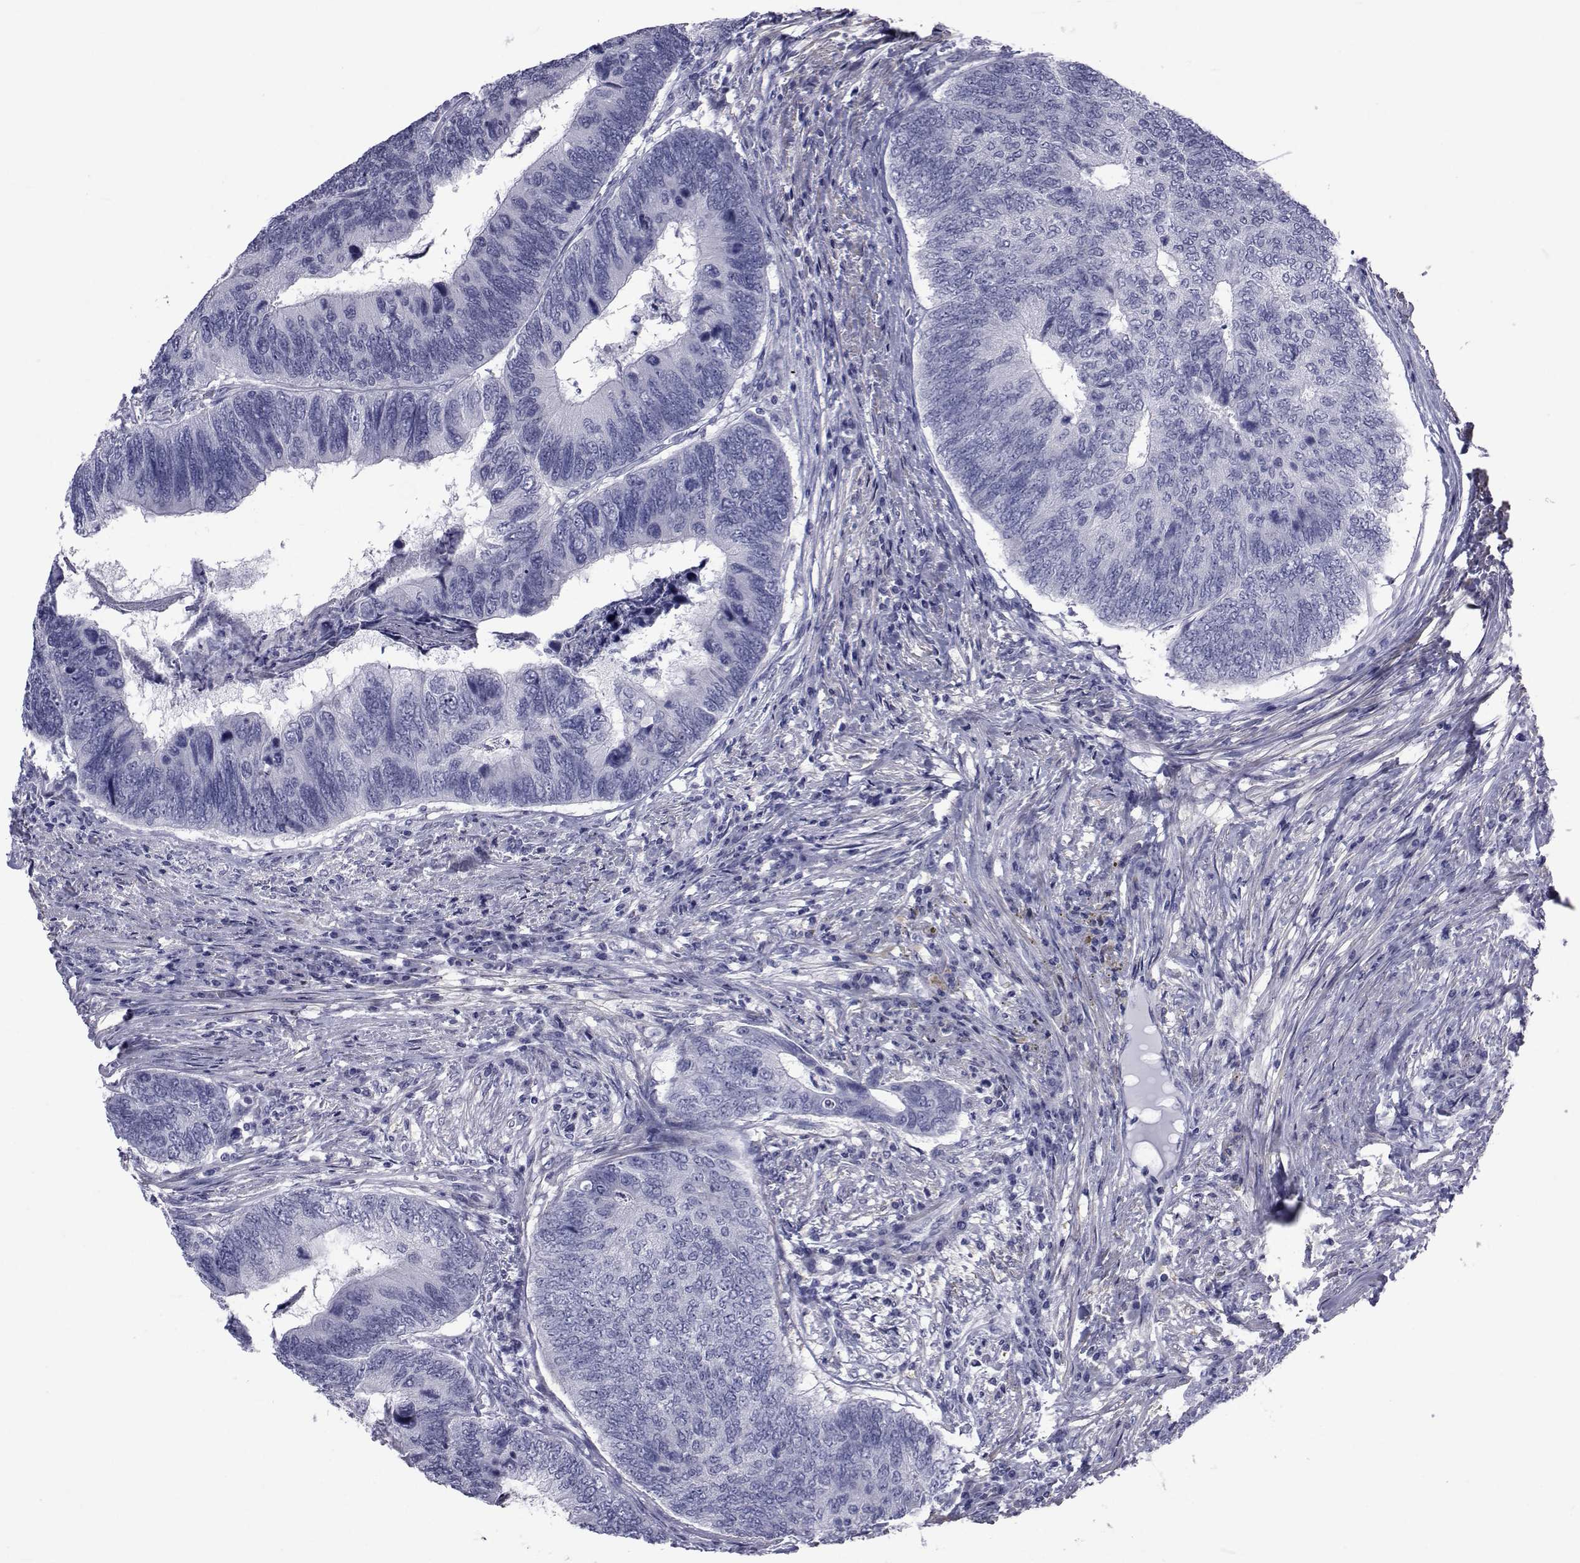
{"staining": {"intensity": "negative", "quantity": "none", "location": "none"}, "tissue": "colorectal cancer", "cell_type": "Tumor cells", "image_type": "cancer", "snomed": [{"axis": "morphology", "description": "Adenocarcinoma, NOS"}, {"axis": "topography", "description": "Colon"}], "caption": "Tumor cells are negative for brown protein staining in colorectal cancer. (DAB immunohistochemistry (IHC) visualized using brightfield microscopy, high magnification).", "gene": "GKAP1", "patient": {"sex": "female", "age": 67}}